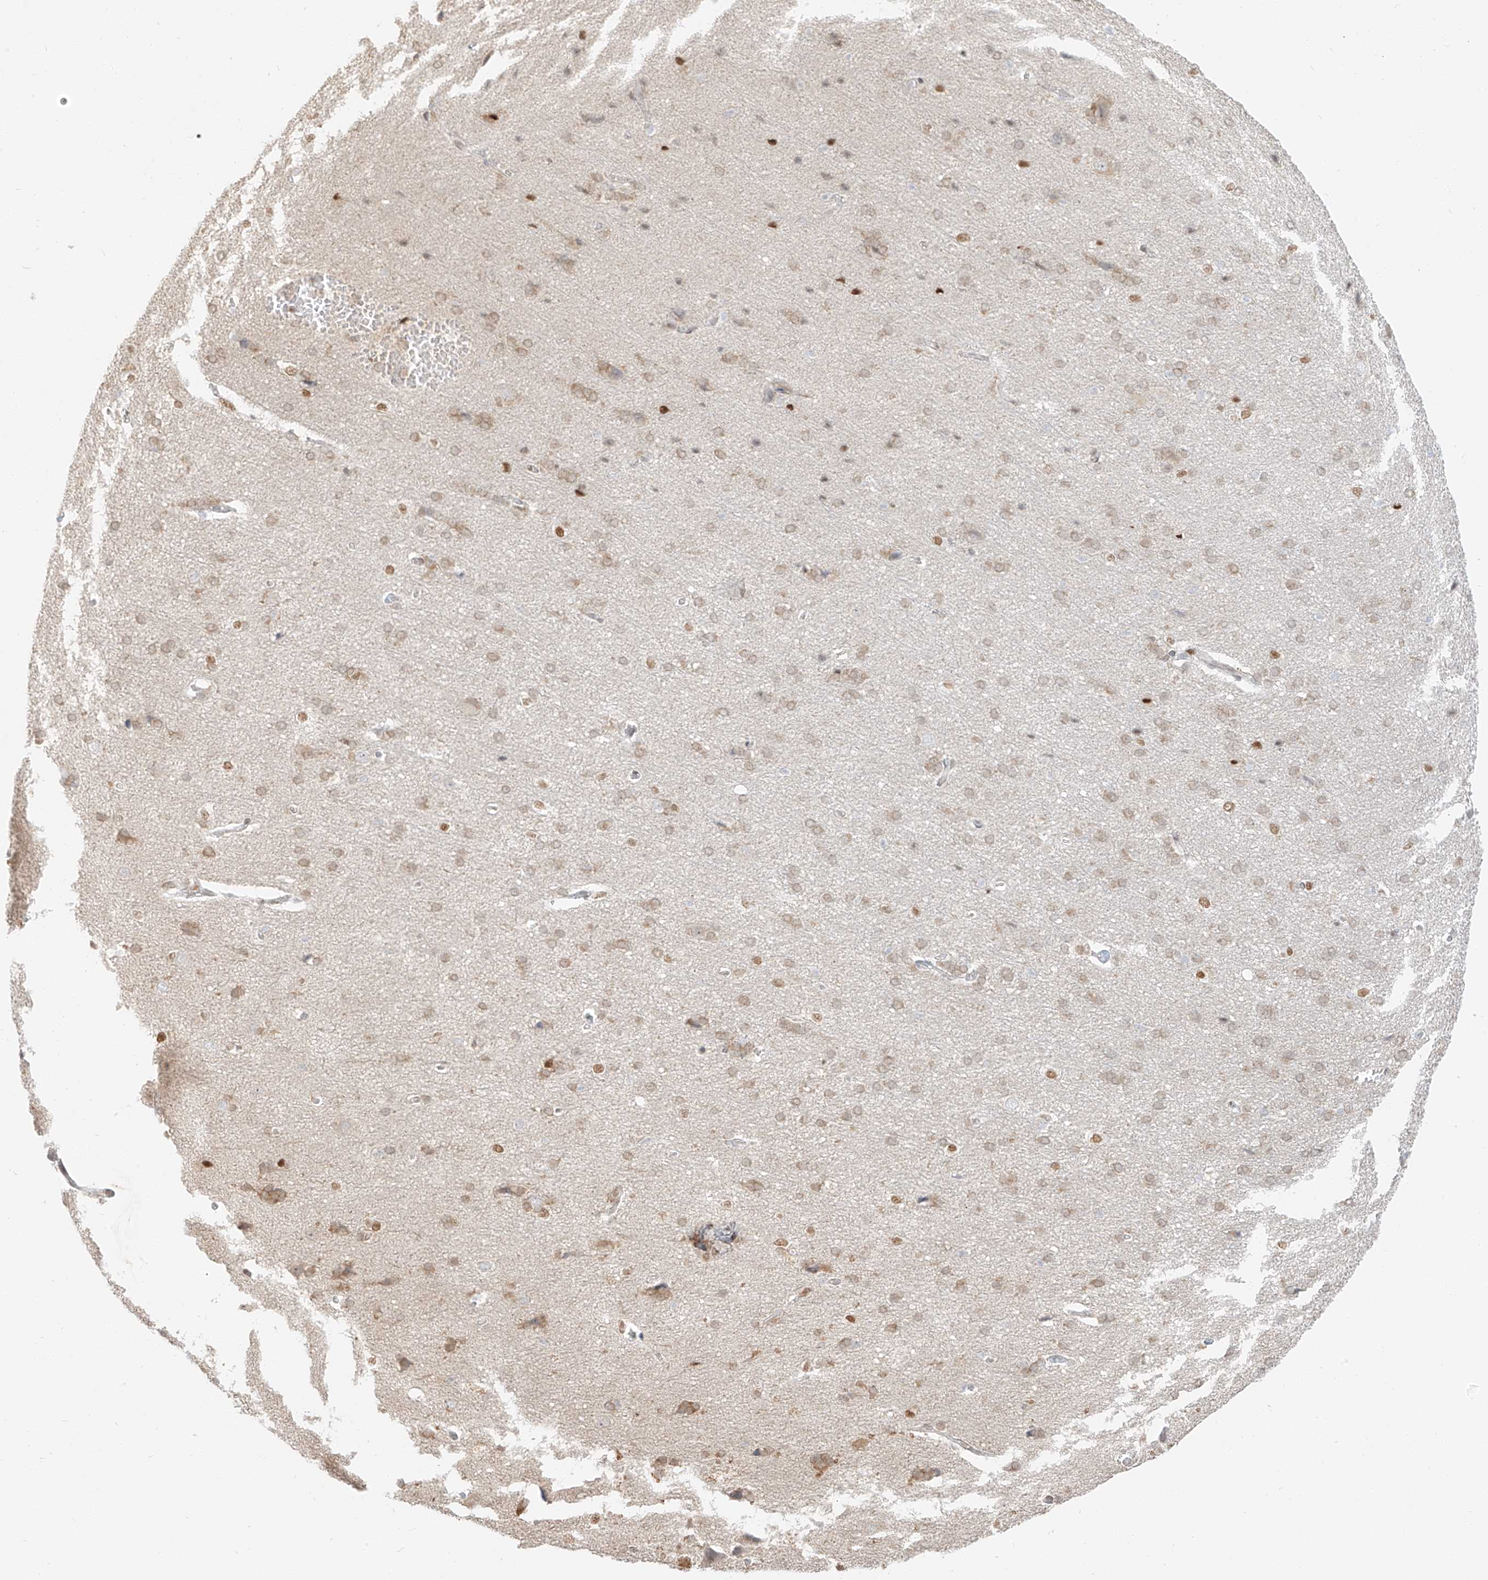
{"staining": {"intensity": "moderate", "quantity": "25%-75%", "location": "cytoplasmic/membranous,nuclear"}, "tissue": "cerebral cortex", "cell_type": "Endothelial cells", "image_type": "normal", "snomed": [{"axis": "morphology", "description": "Normal tissue, NOS"}, {"axis": "topography", "description": "Cerebral cortex"}], "caption": "Immunohistochemistry of benign cerebral cortex exhibits medium levels of moderate cytoplasmic/membranous,nuclear positivity in approximately 25%-75% of endothelial cells. The staining is performed using DAB brown chromogen to label protein expression. The nuclei are counter-stained blue using hematoxylin.", "gene": "ZNF774", "patient": {"sex": "male", "age": 62}}